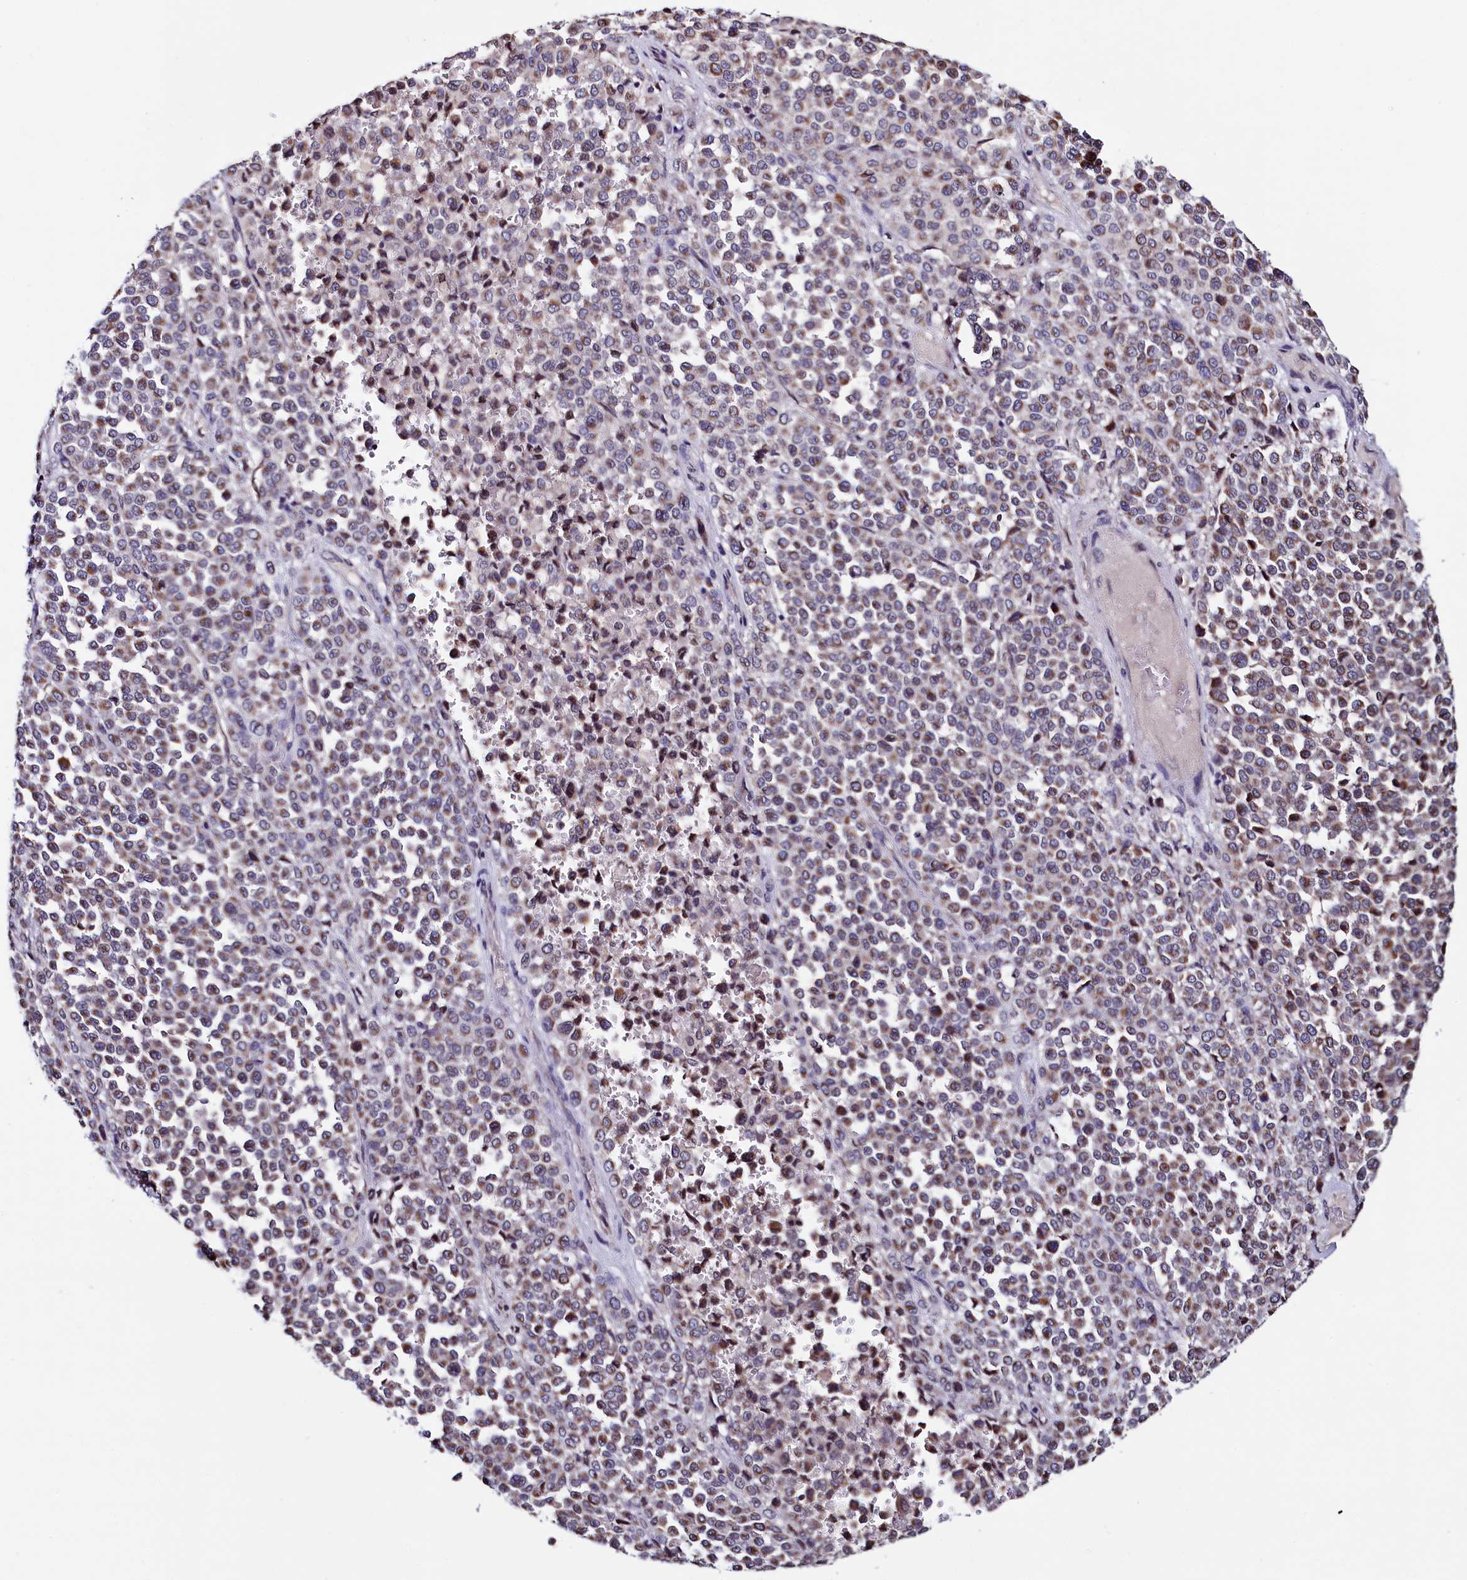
{"staining": {"intensity": "weak", "quantity": ">75%", "location": "cytoplasmic/membranous"}, "tissue": "melanoma", "cell_type": "Tumor cells", "image_type": "cancer", "snomed": [{"axis": "morphology", "description": "Malignant melanoma, Metastatic site"}, {"axis": "topography", "description": "Pancreas"}], "caption": "Protein expression analysis of malignant melanoma (metastatic site) demonstrates weak cytoplasmic/membranous expression in approximately >75% of tumor cells.", "gene": "HAND1", "patient": {"sex": "female", "age": 30}}